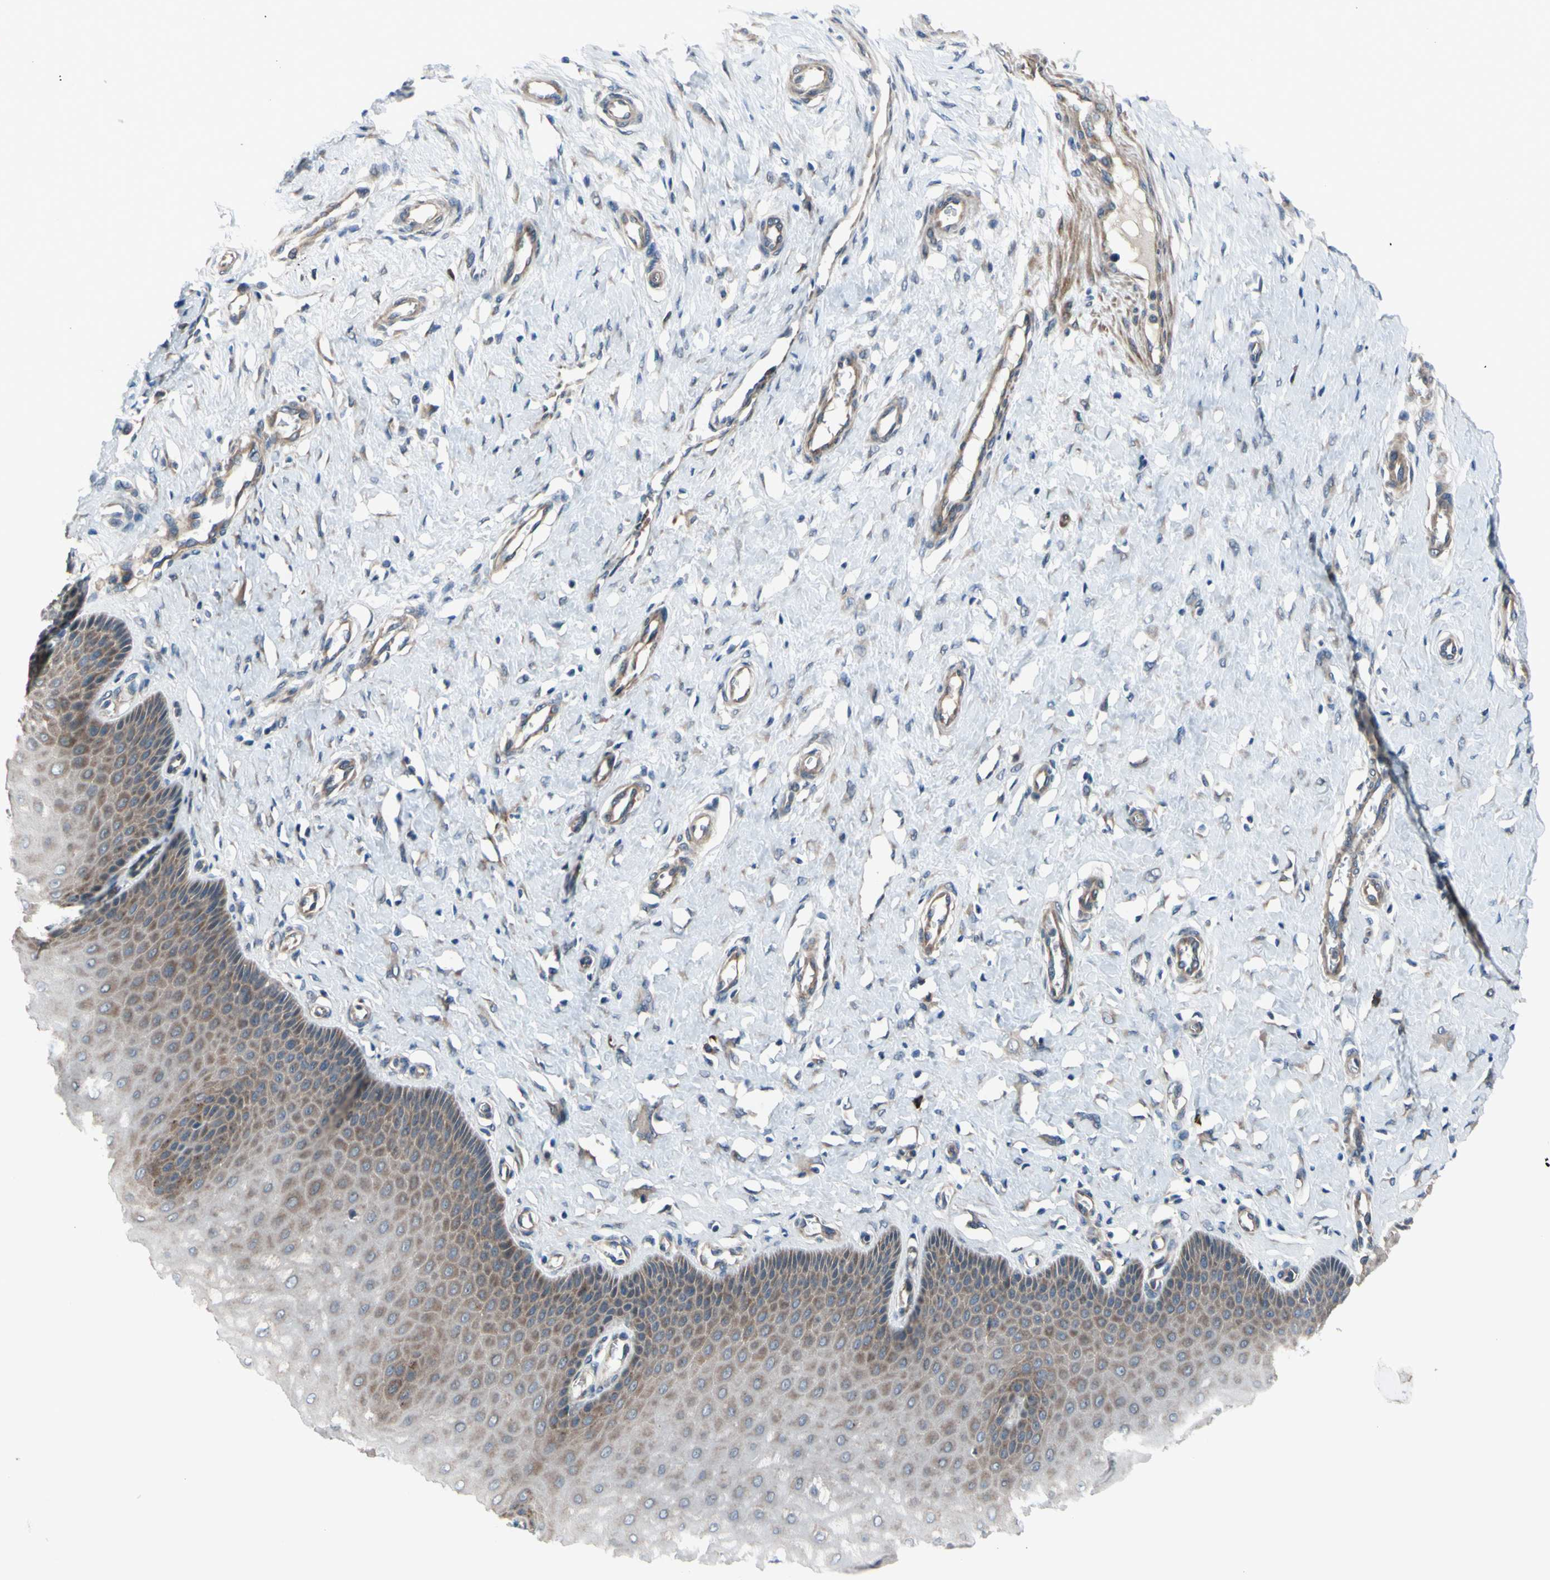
{"staining": {"intensity": "moderate", "quantity": ">75%", "location": "cytoplasmic/membranous"}, "tissue": "cervix", "cell_type": "Glandular cells", "image_type": "normal", "snomed": [{"axis": "morphology", "description": "Normal tissue, NOS"}, {"axis": "topography", "description": "Cervix"}], "caption": "Immunohistochemistry (IHC) photomicrograph of unremarkable human cervix stained for a protein (brown), which demonstrates medium levels of moderate cytoplasmic/membranous expression in approximately >75% of glandular cells.", "gene": "SVIL", "patient": {"sex": "female", "age": 55}}